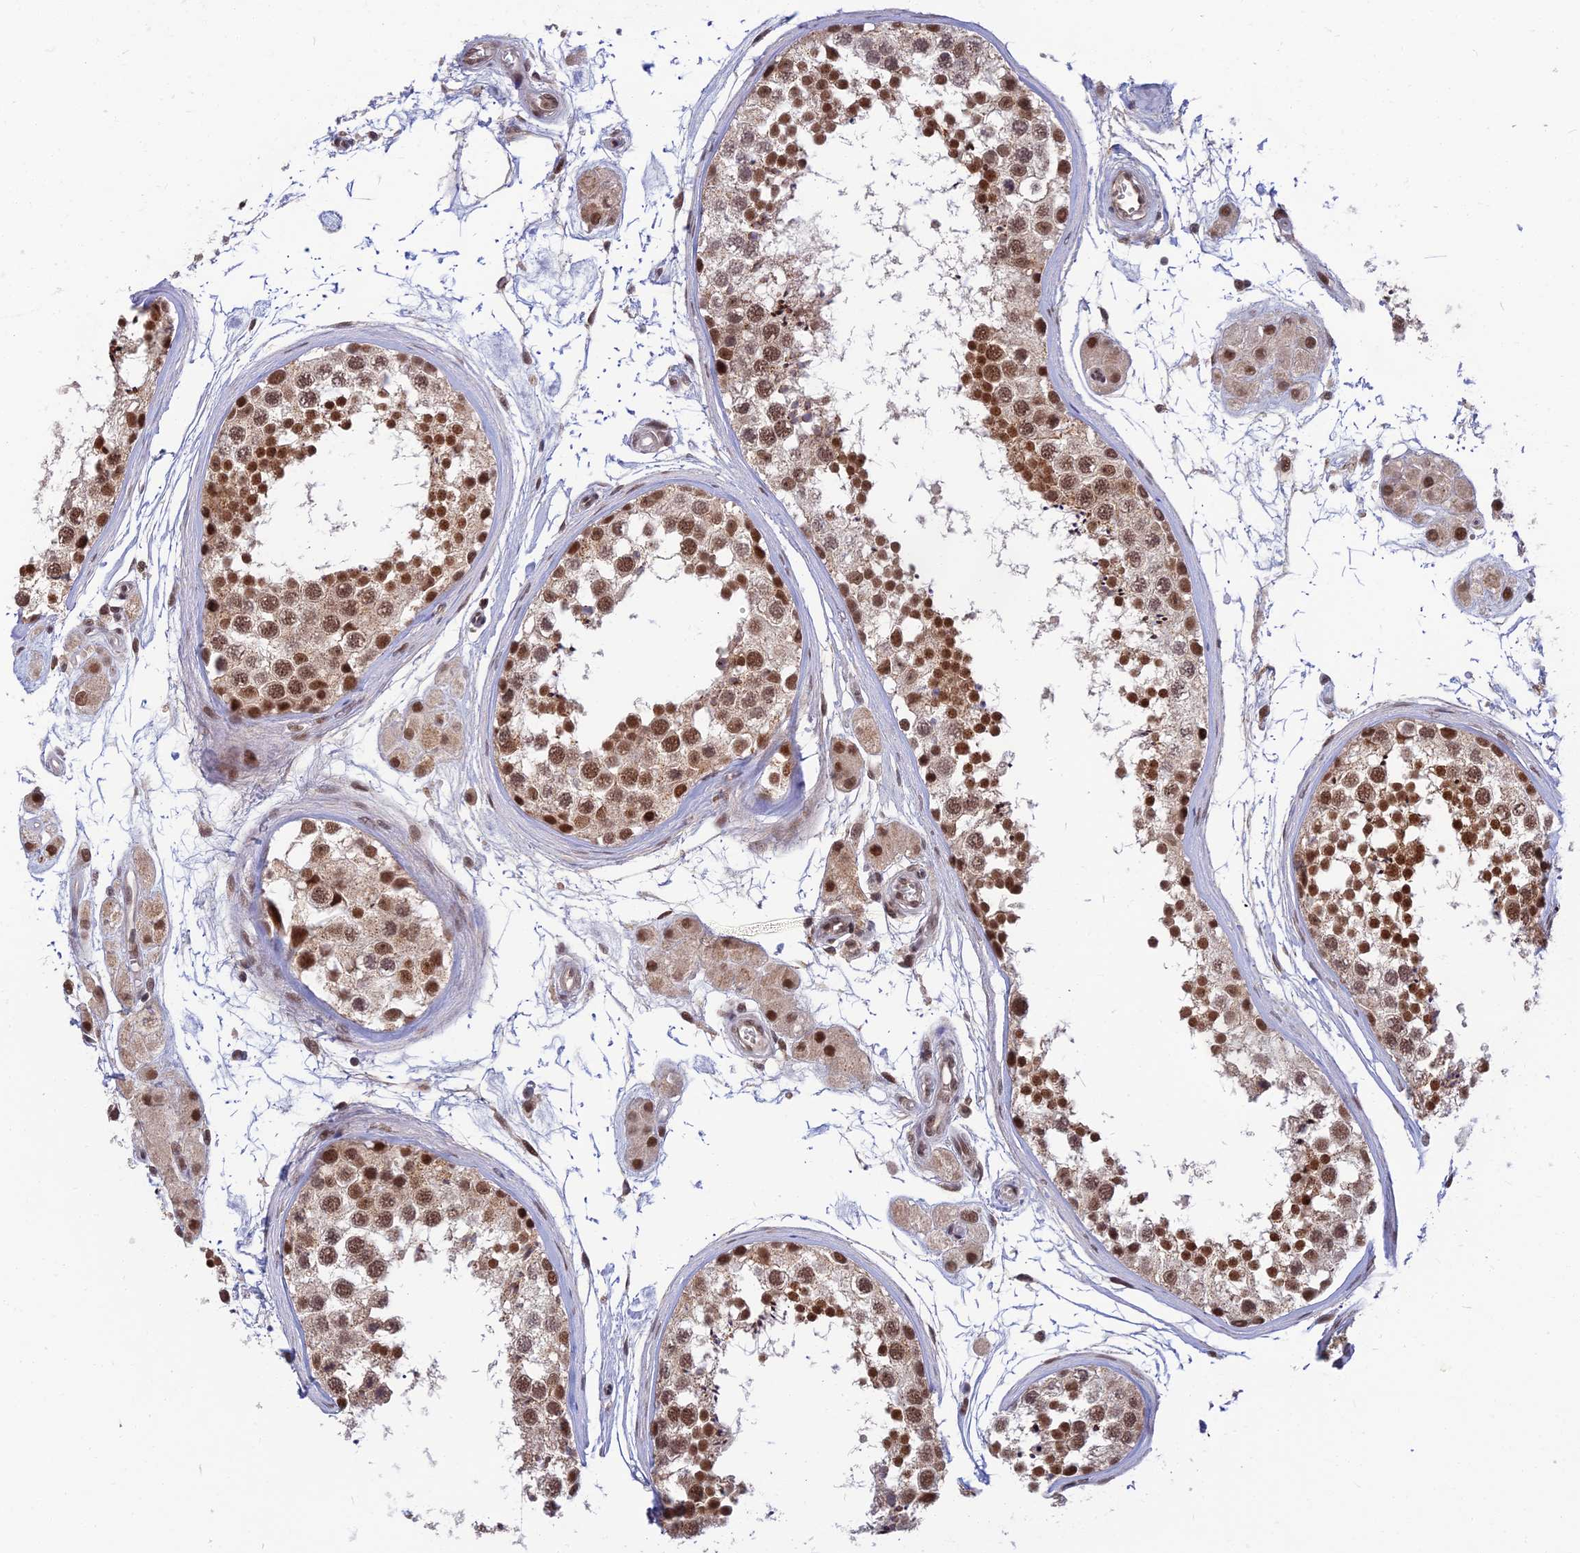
{"staining": {"intensity": "strong", "quantity": ">75%", "location": "nuclear"}, "tissue": "testis", "cell_type": "Cells in seminiferous ducts", "image_type": "normal", "snomed": [{"axis": "morphology", "description": "Normal tissue, NOS"}, {"axis": "topography", "description": "Testis"}], "caption": "A micrograph showing strong nuclear positivity in about >75% of cells in seminiferous ducts in normal testis, as visualized by brown immunohistochemical staining.", "gene": "TCEA2", "patient": {"sex": "male", "age": 56}}